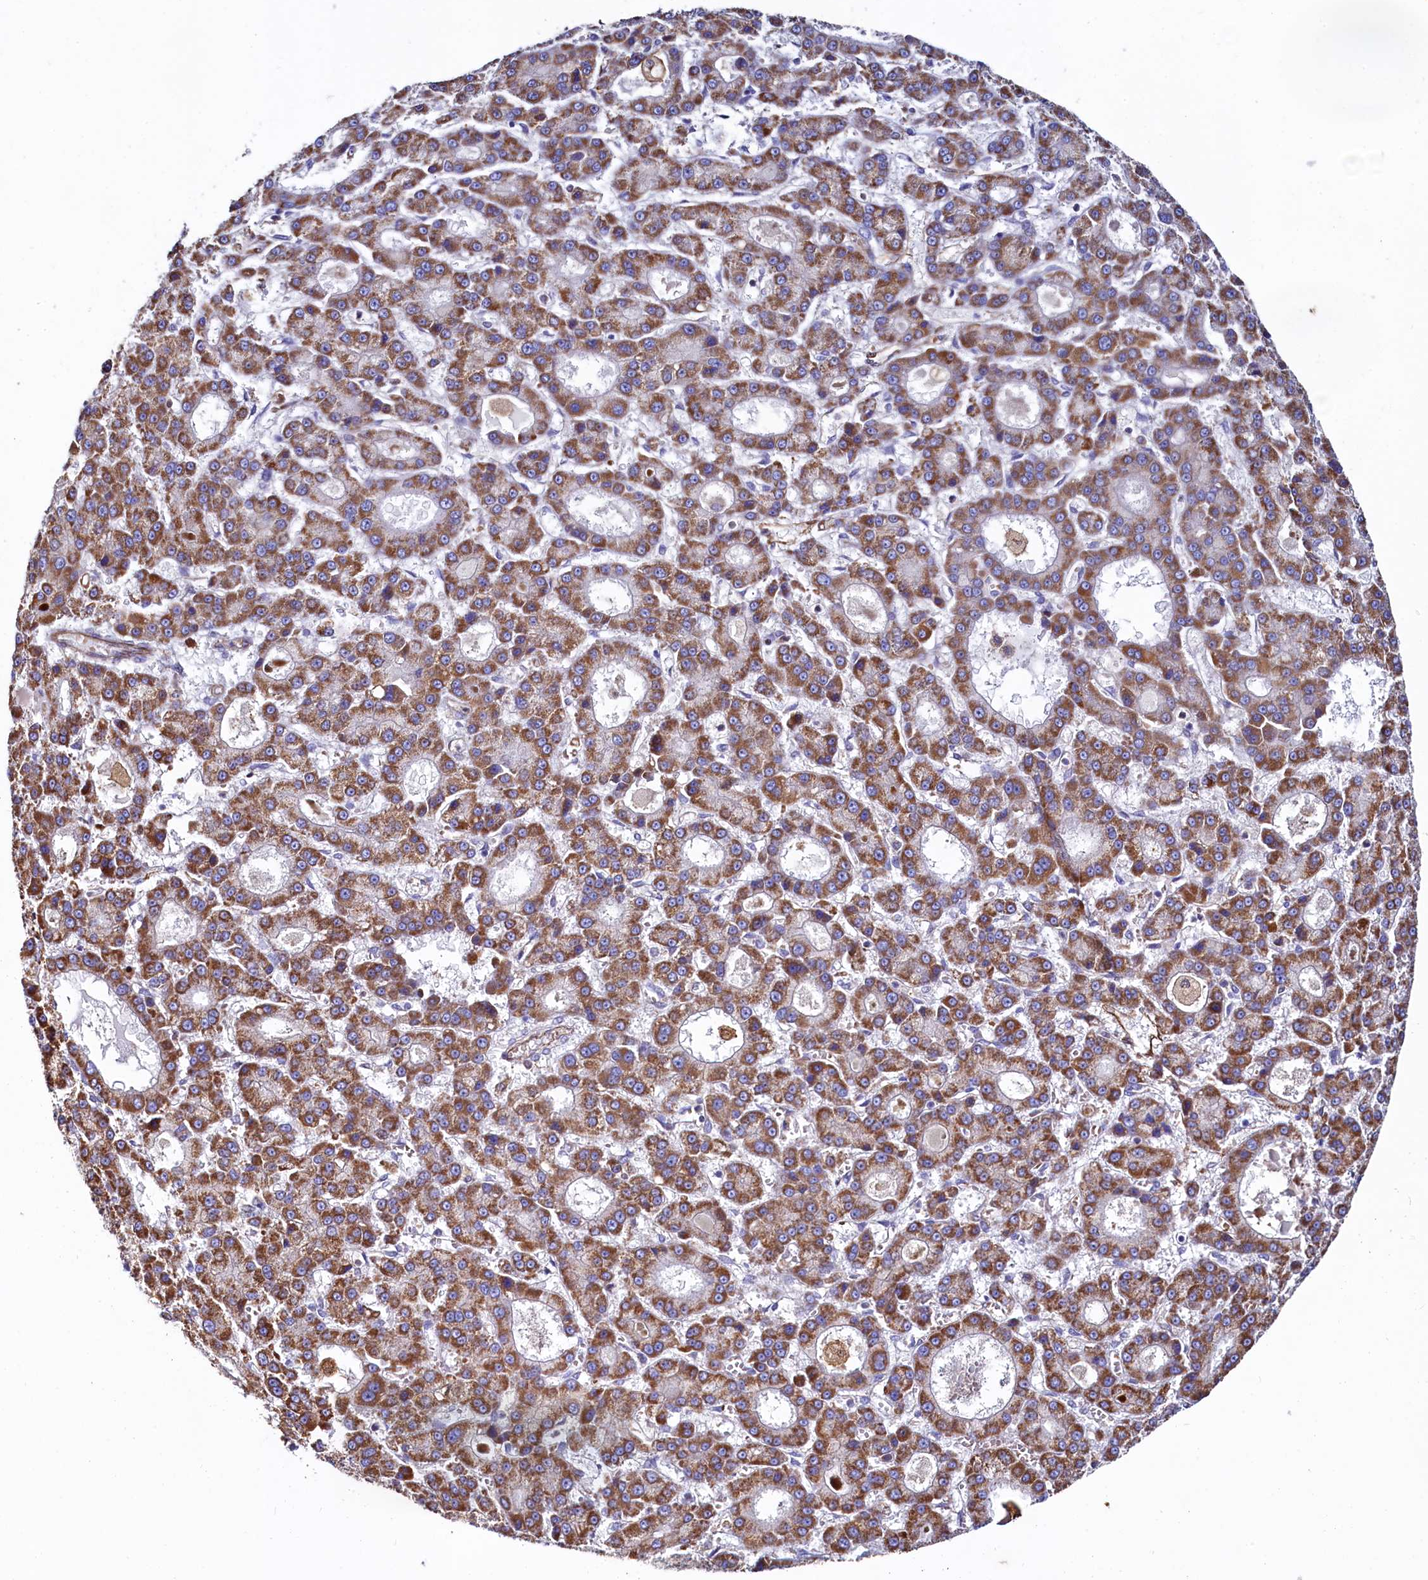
{"staining": {"intensity": "moderate", "quantity": ">75%", "location": "cytoplasmic/membranous"}, "tissue": "liver cancer", "cell_type": "Tumor cells", "image_type": "cancer", "snomed": [{"axis": "morphology", "description": "Carcinoma, Hepatocellular, NOS"}, {"axis": "topography", "description": "Liver"}], "caption": "Hepatocellular carcinoma (liver) stained with a brown dye demonstrates moderate cytoplasmic/membranous positive expression in approximately >75% of tumor cells.", "gene": "ASTE1", "patient": {"sex": "male", "age": 70}}